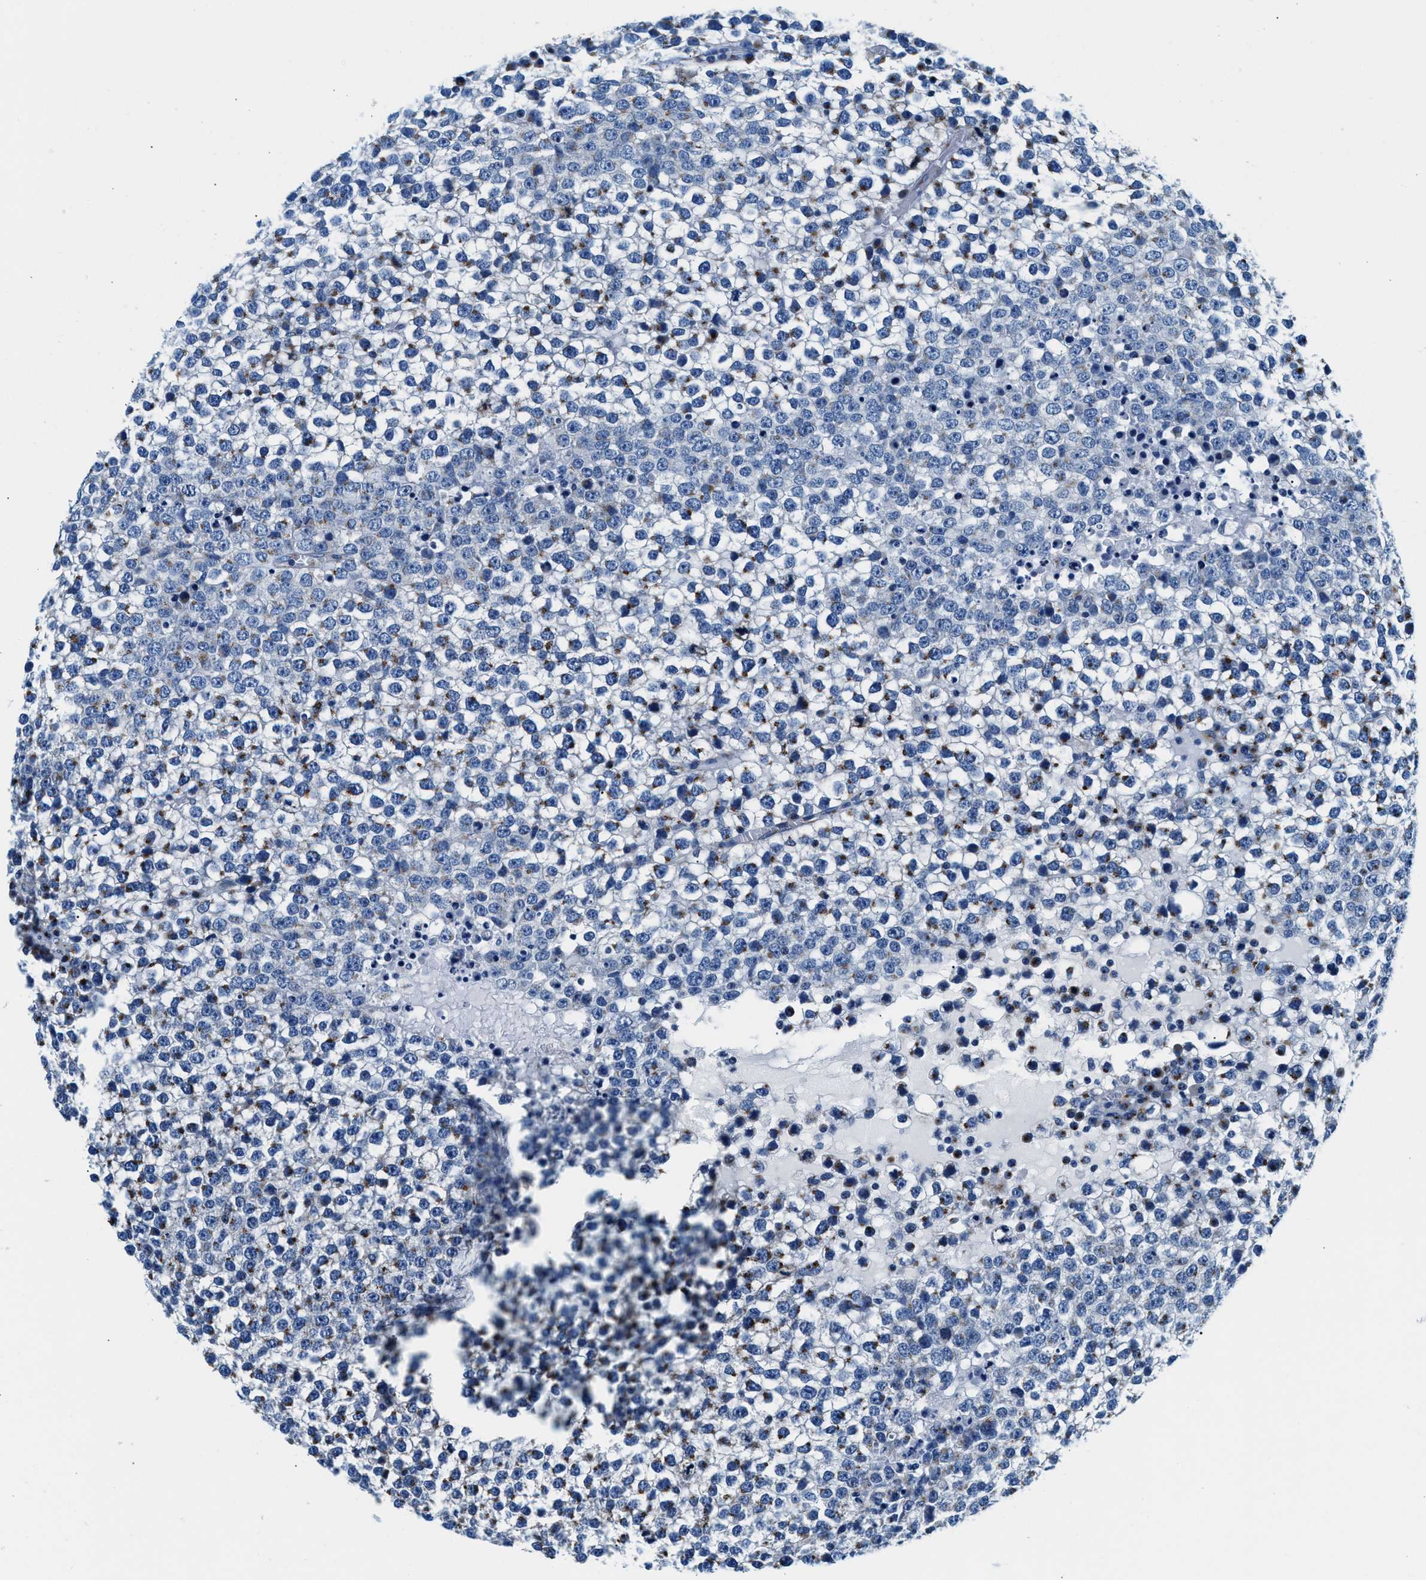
{"staining": {"intensity": "moderate", "quantity": "25%-75%", "location": "cytoplasmic/membranous"}, "tissue": "testis cancer", "cell_type": "Tumor cells", "image_type": "cancer", "snomed": [{"axis": "morphology", "description": "Seminoma, NOS"}, {"axis": "topography", "description": "Testis"}], "caption": "The immunohistochemical stain labels moderate cytoplasmic/membranous staining in tumor cells of testis cancer (seminoma) tissue.", "gene": "VPS53", "patient": {"sex": "male", "age": 65}}